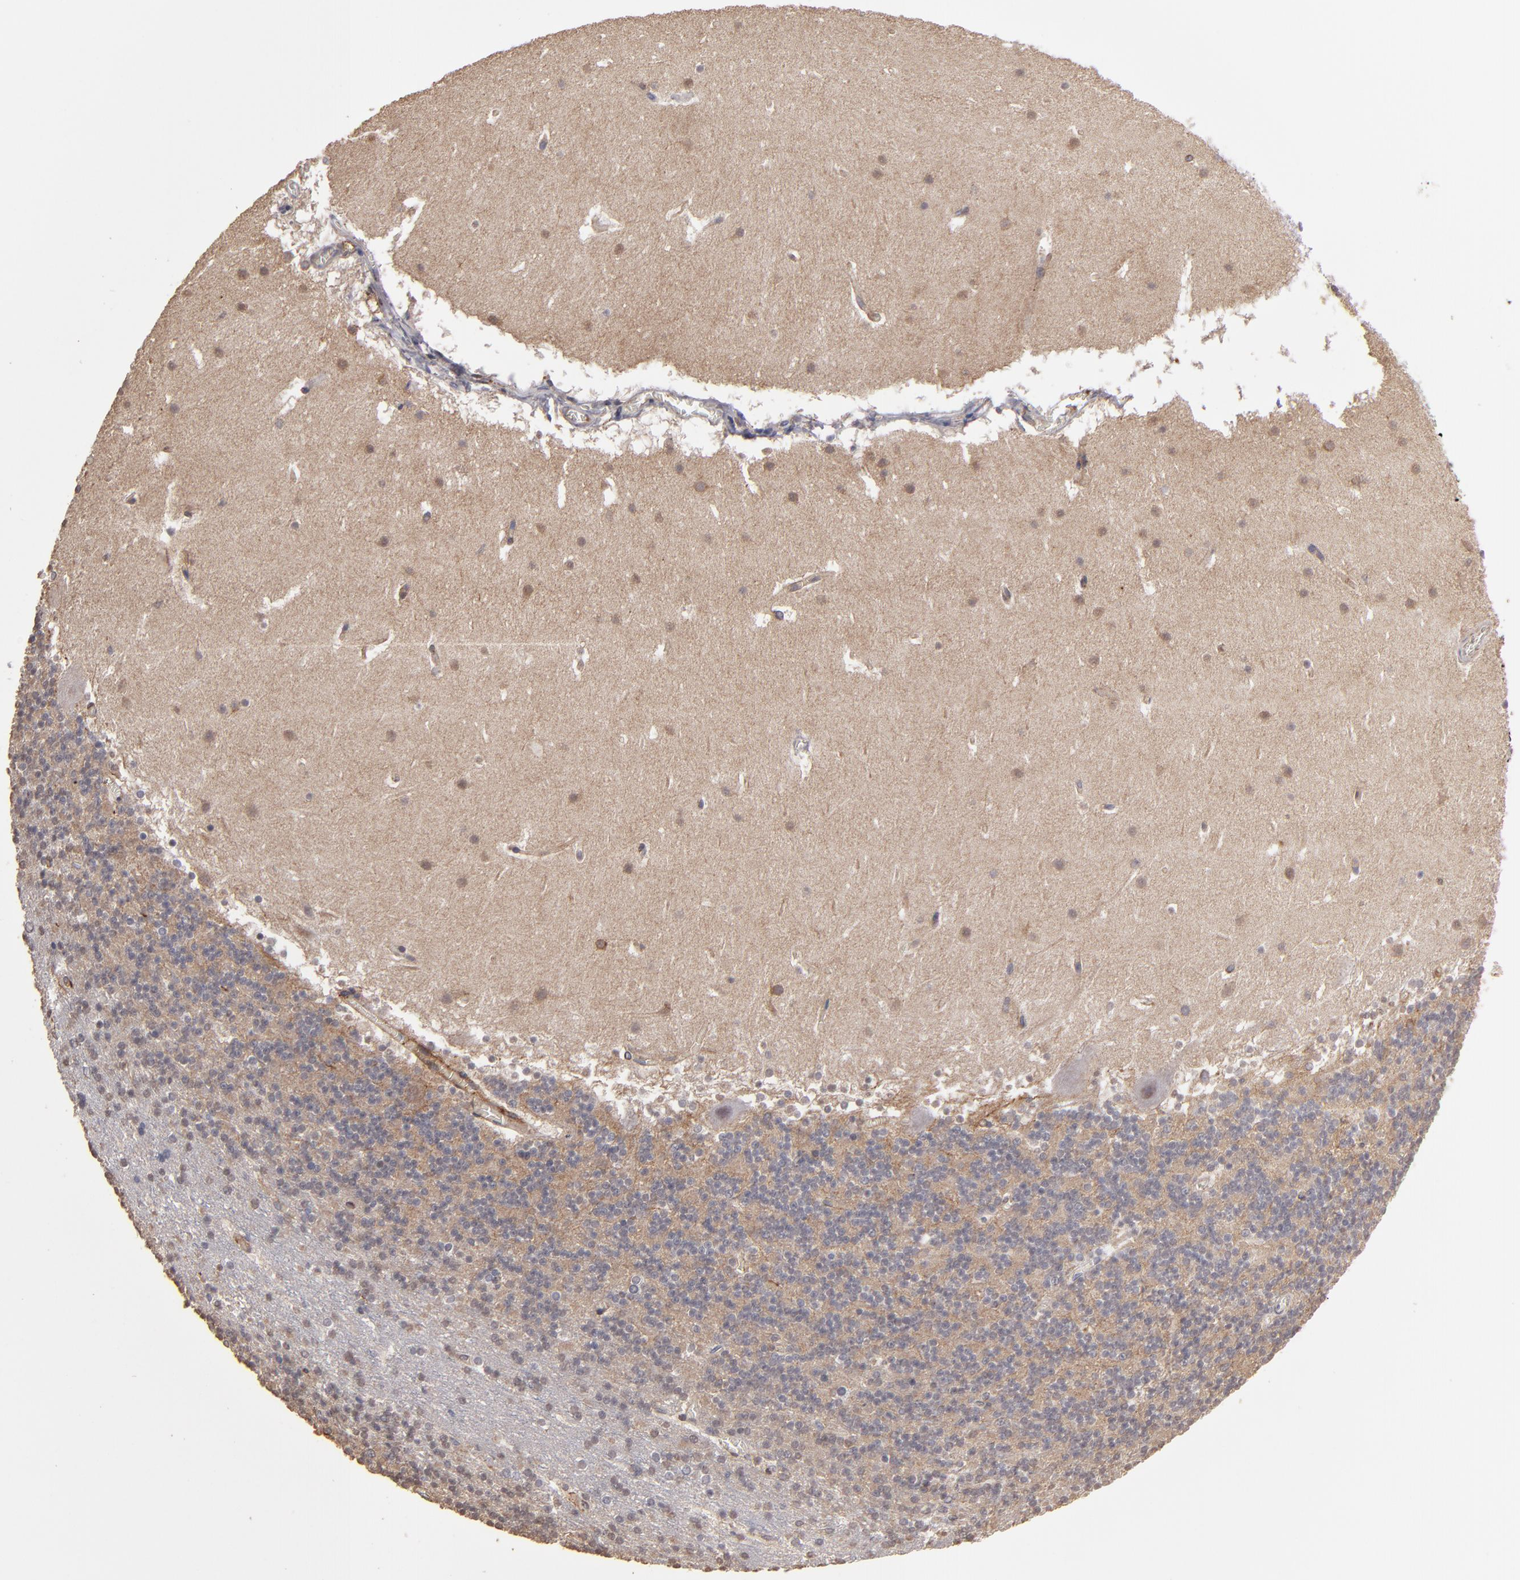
{"staining": {"intensity": "weak", "quantity": "25%-75%", "location": "cytoplasmic/membranous"}, "tissue": "cerebellum", "cell_type": "Cells in granular layer", "image_type": "normal", "snomed": [{"axis": "morphology", "description": "Normal tissue, NOS"}, {"axis": "topography", "description": "Cerebellum"}], "caption": "Immunohistochemical staining of normal human cerebellum displays 25%-75% levels of weak cytoplasmic/membranous protein expression in approximately 25%-75% of cells in granular layer. The protein of interest is shown in brown color, while the nuclei are stained blue.", "gene": "ITGB5", "patient": {"sex": "male", "age": 45}}